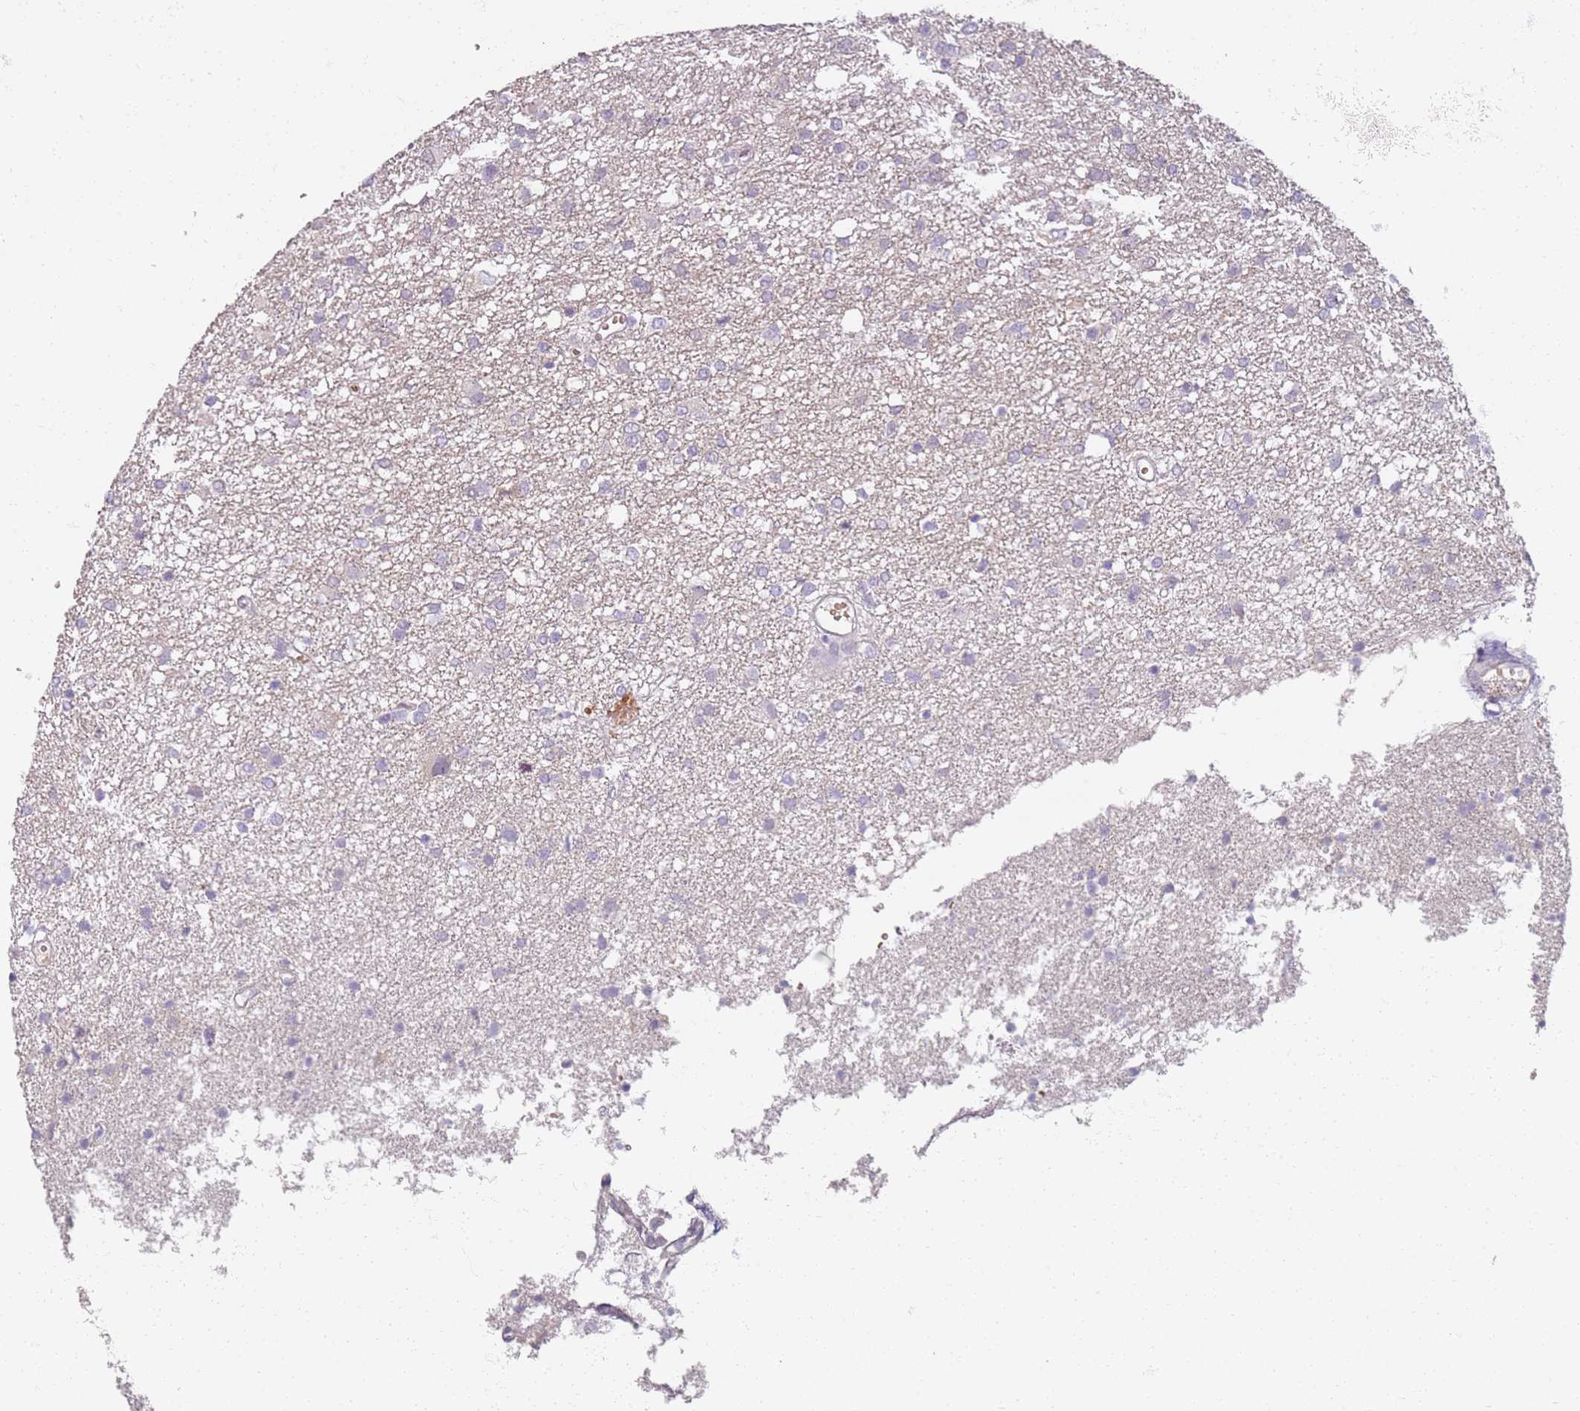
{"staining": {"intensity": "negative", "quantity": "none", "location": "none"}, "tissue": "glioma", "cell_type": "Tumor cells", "image_type": "cancer", "snomed": [{"axis": "morphology", "description": "Glioma, malignant, High grade"}, {"axis": "topography", "description": "Brain"}], "caption": "A high-resolution histopathology image shows immunohistochemistry (IHC) staining of glioma, which displays no significant expression in tumor cells.", "gene": "CD40LG", "patient": {"sex": "female", "age": 59}}